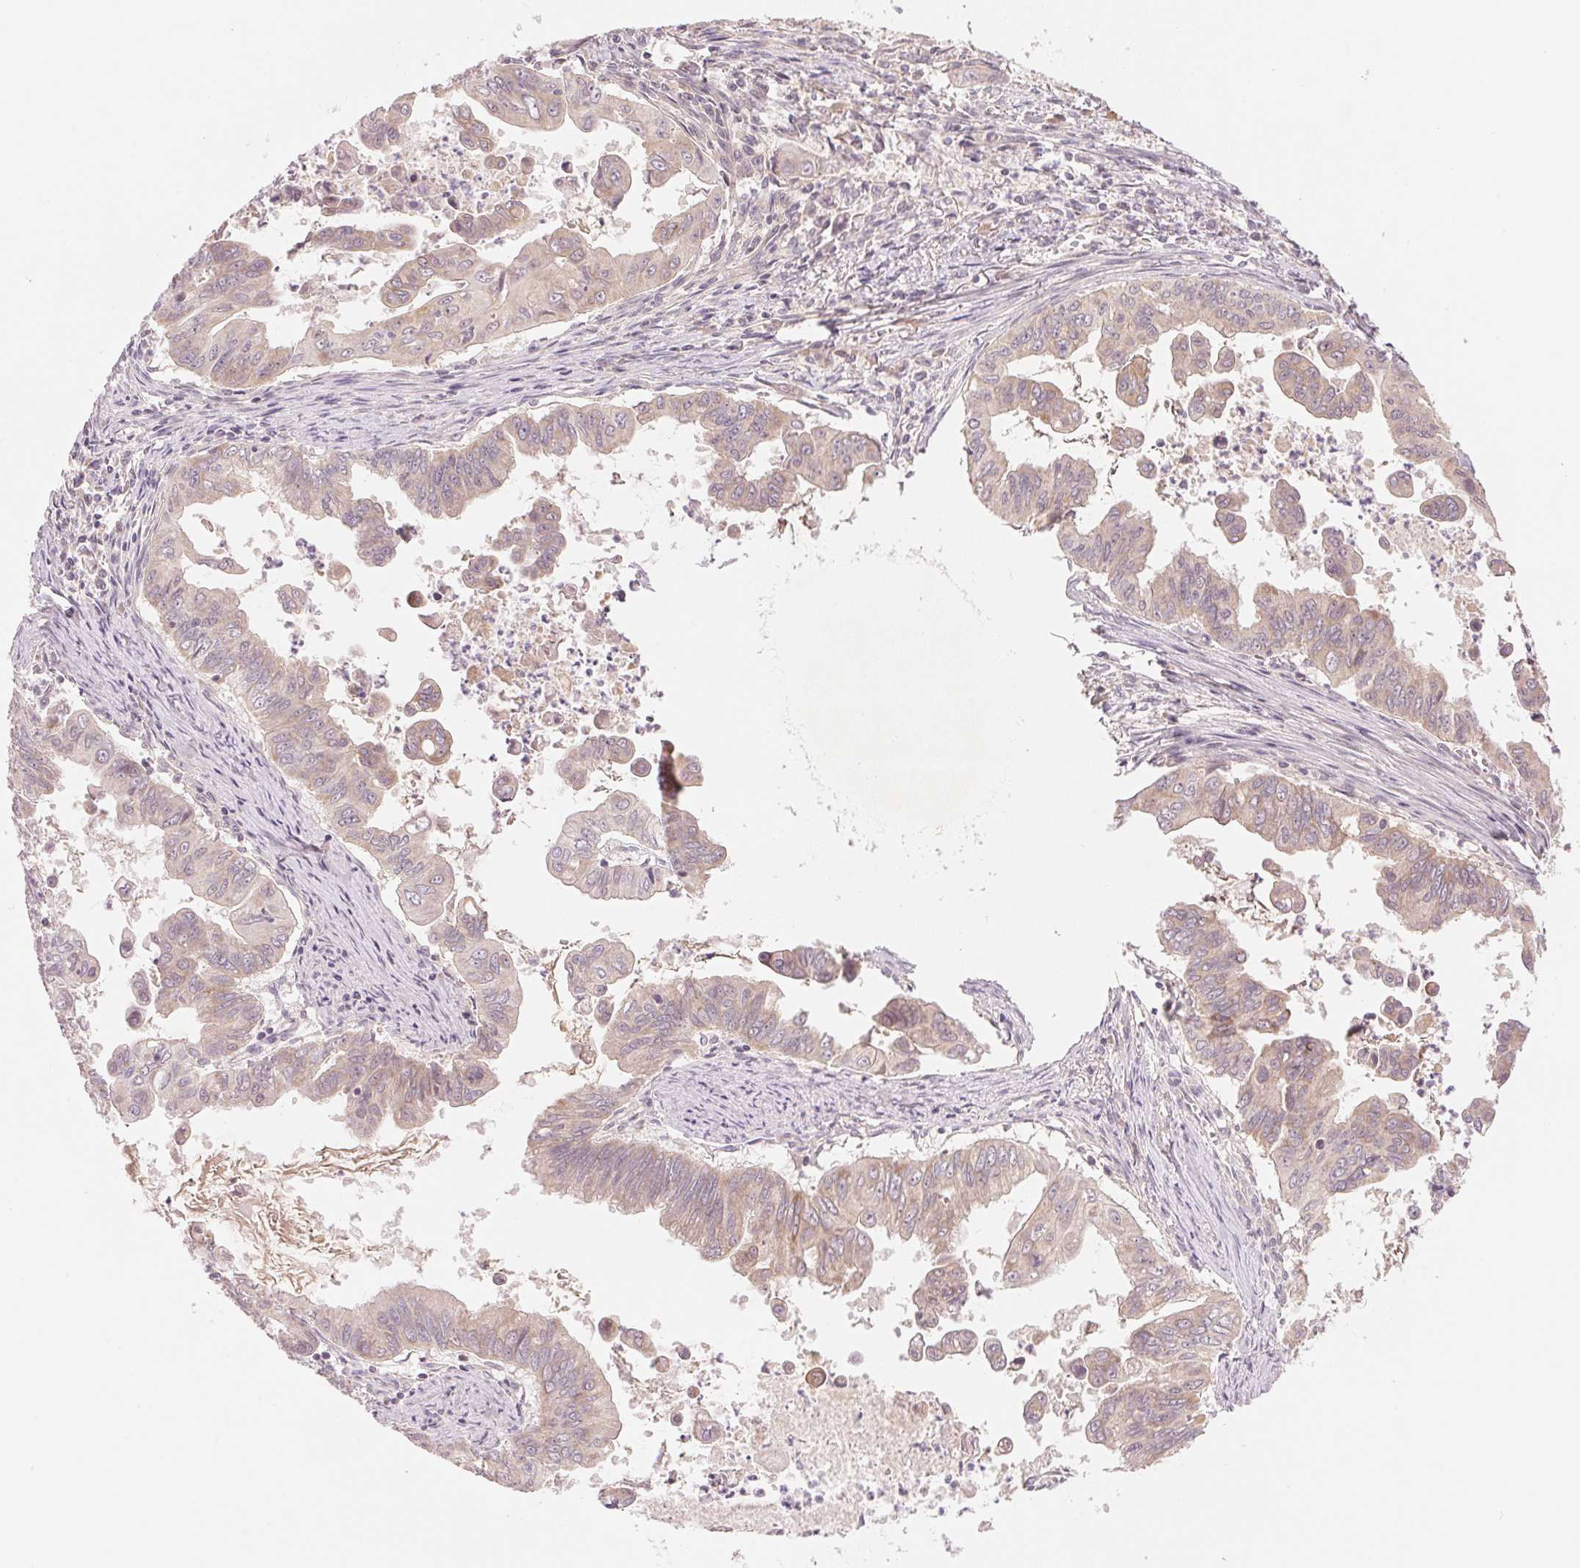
{"staining": {"intensity": "weak", "quantity": "25%-75%", "location": "cytoplasmic/membranous"}, "tissue": "stomach cancer", "cell_type": "Tumor cells", "image_type": "cancer", "snomed": [{"axis": "morphology", "description": "Adenocarcinoma, NOS"}, {"axis": "topography", "description": "Stomach, upper"}], "caption": "Adenocarcinoma (stomach) tissue shows weak cytoplasmic/membranous expression in approximately 25%-75% of tumor cells The protein is stained brown, and the nuclei are stained in blue (DAB (3,3'-diaminobenzidine) IHC with brightfield microscopy, high magnification).", "gene": "BNIP5", "patient": {"sex": "male", "age": 80}}